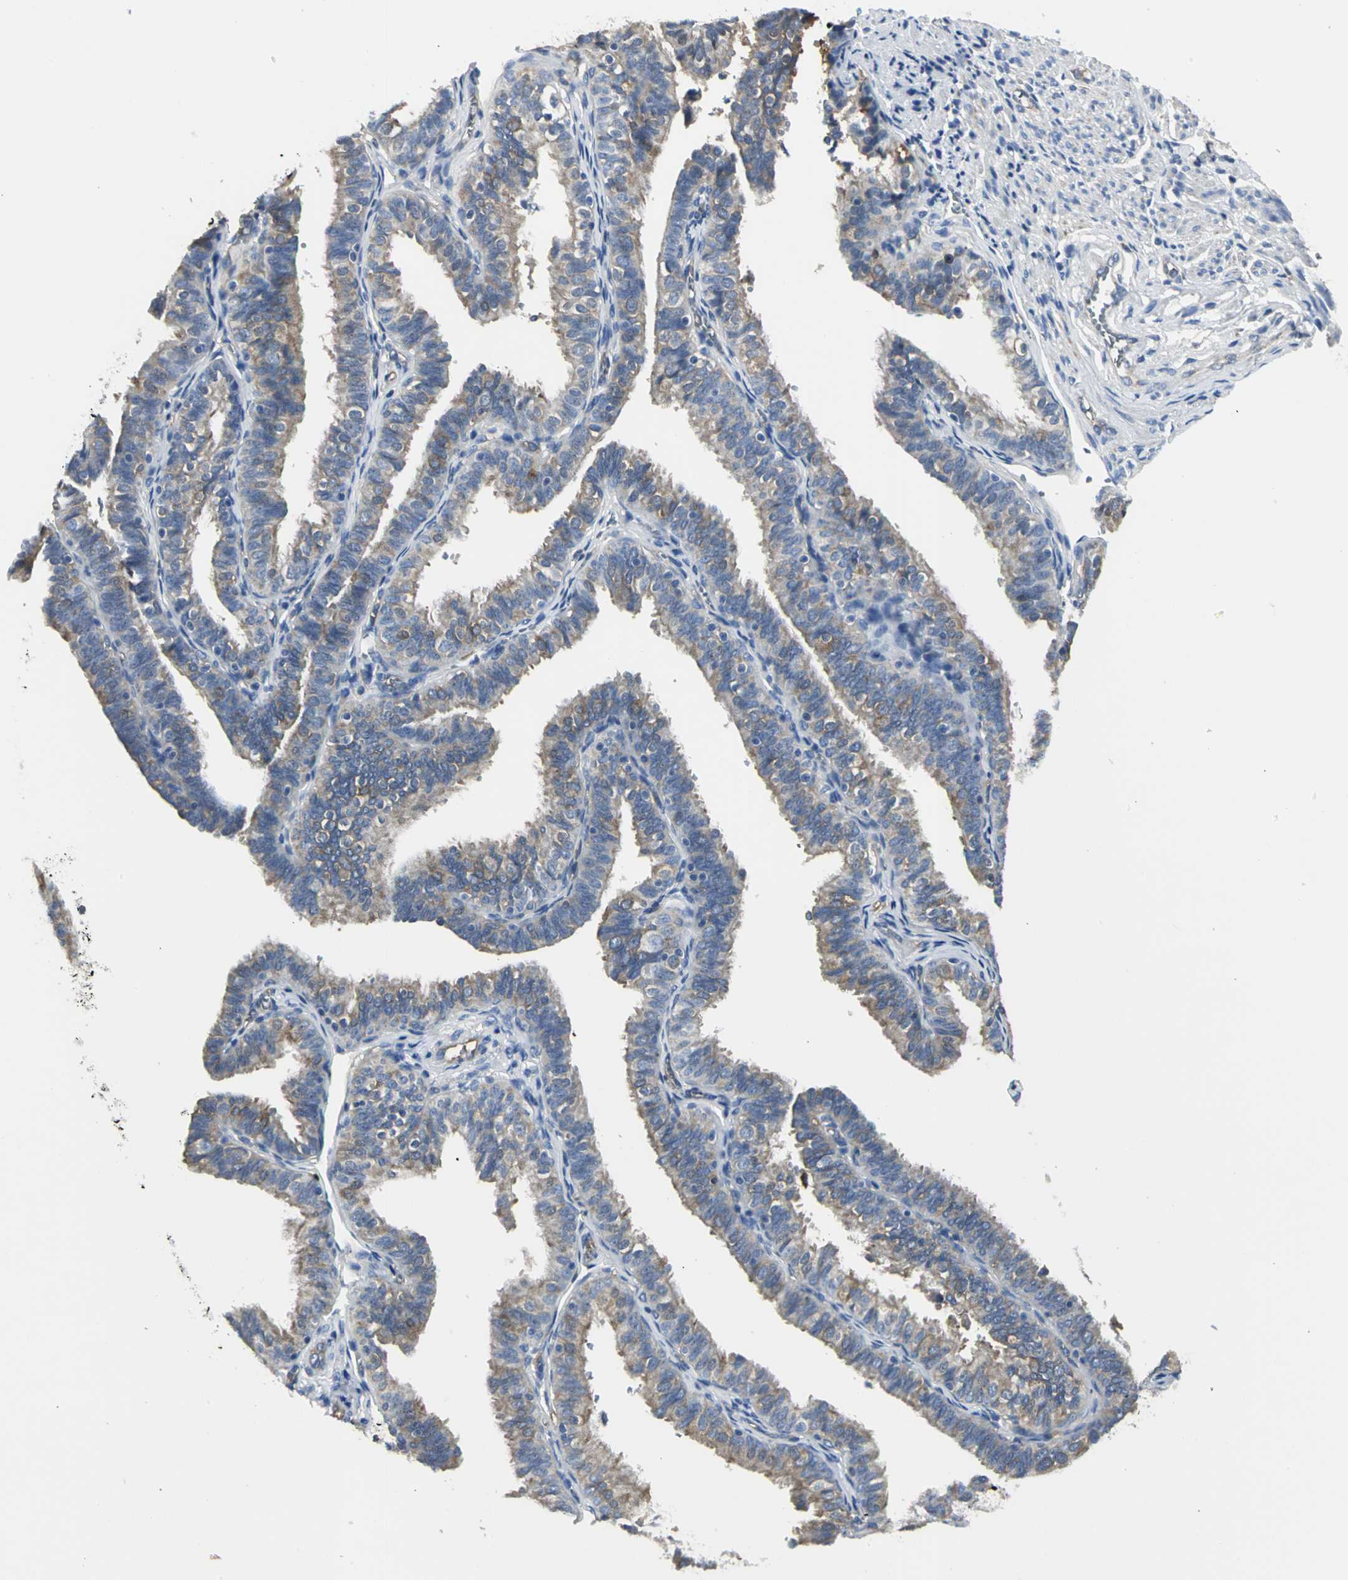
{"staining": {"intensity": "moderate", "quantity": ">75%", "location": "cytoplasmic/membranous"}, "tissue": "fallopian tube", "cell_type": "Glandular cells", "image_type": "normal", "snomed": [{"axis": "morphology", "description": "Normal tissue, NOS"}, {"axis": "topography", "description": "Fallopian tube"}], "caption": "This photomicrograph exhibits IHC staining of normal human fallopian tube, with medium moderate cytoplasmic/membranous expression in about >75% of glandular cells.", "gene": "CHRNB1", "patient": {"sex": "female", "age": 46}}